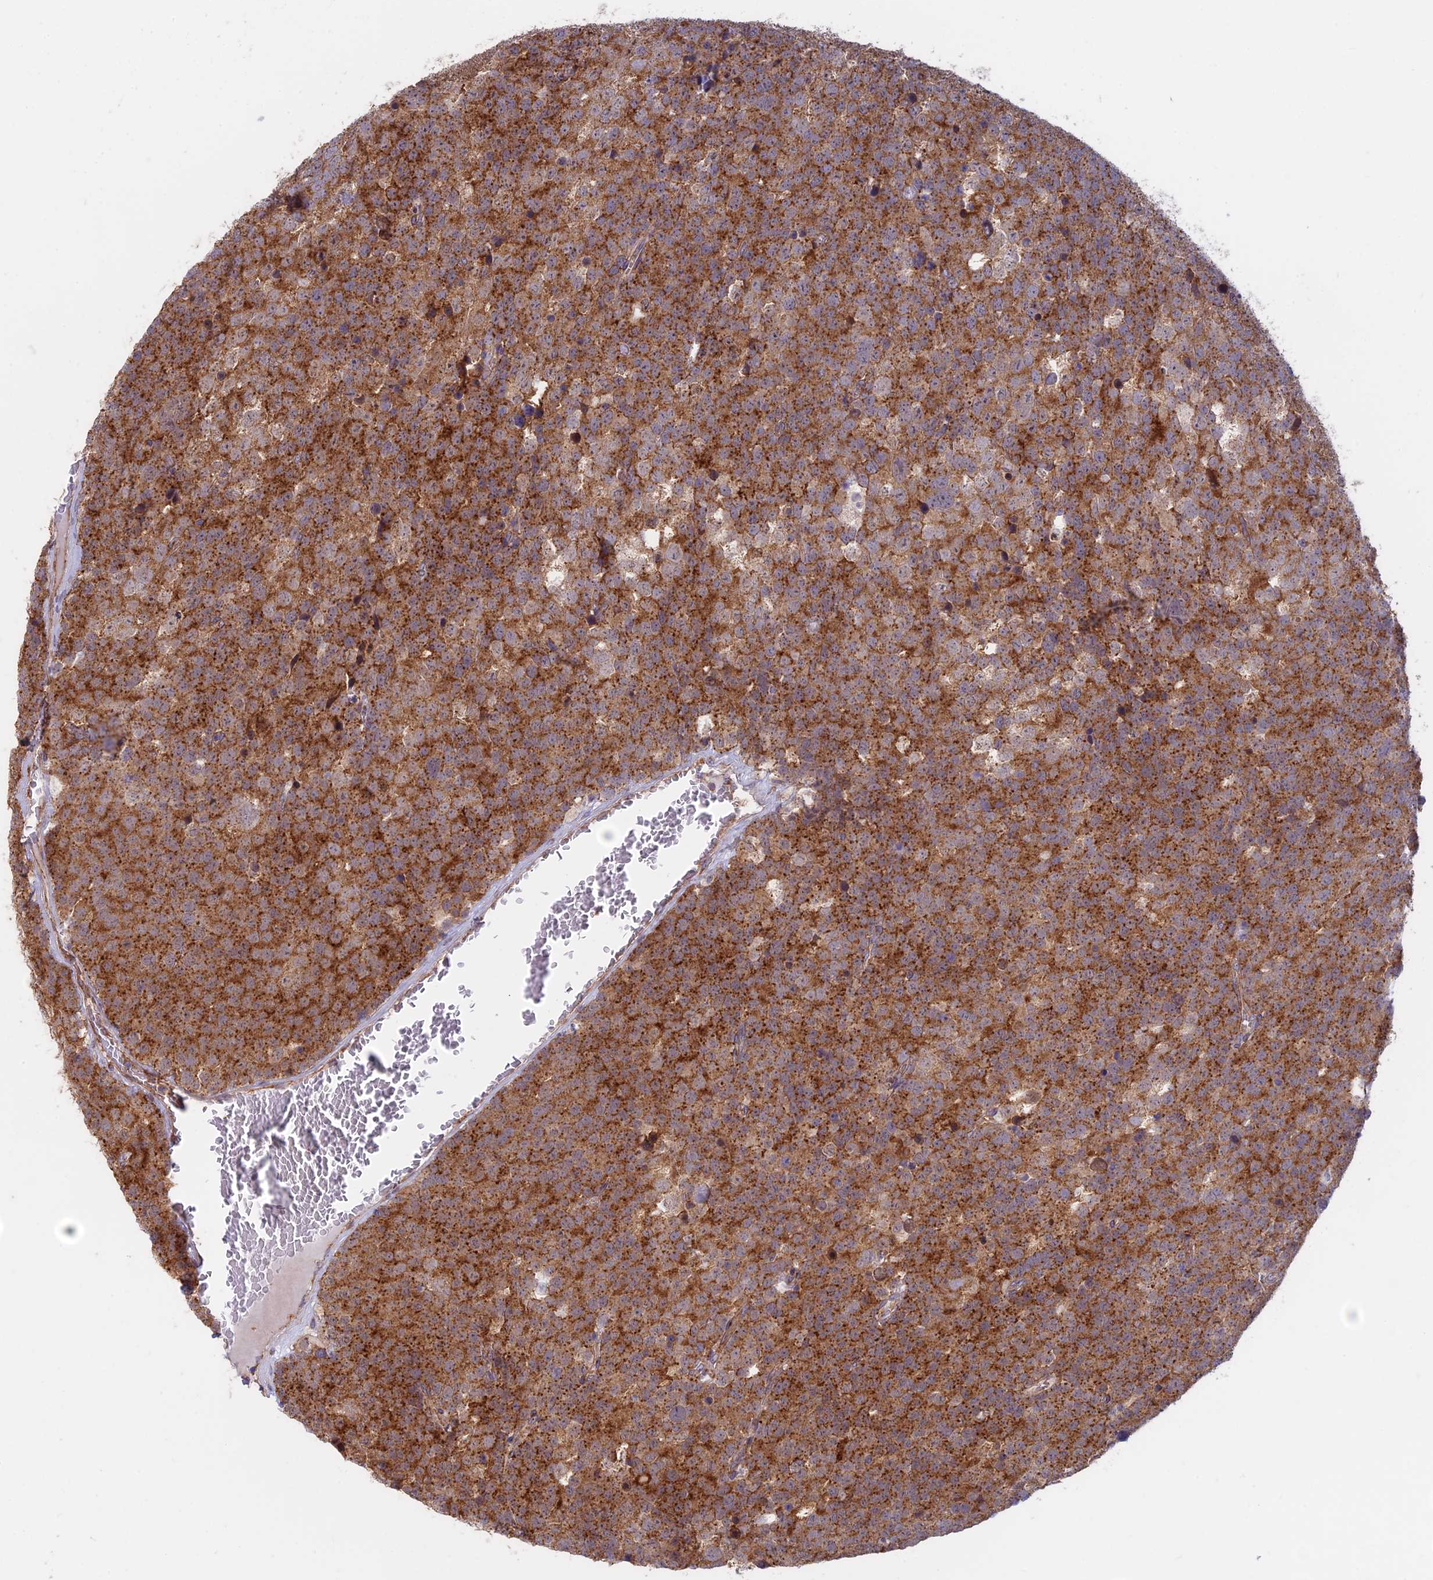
{"staining": {"intensity": "strong", "quantity": ">75%", "location": "cytoplasmic/membranous"}, "tissue": "testis cancer", "cell_type": "Tumor cells", "image_type": "cancer", "snomed": [{"axis": "morphology", "description": "Seminoma, NOS"}, {"axis": "topography", "description": "Testis"}], "caption": "The photomicrograph exhibits immunohistochemical staining of testis seminoma. There is strong cytoplasmic/membranous expression is identified in about >75% of tumor cells.", "gene": "CLINT1", "patient": {"sex": "male", "age": 71}}